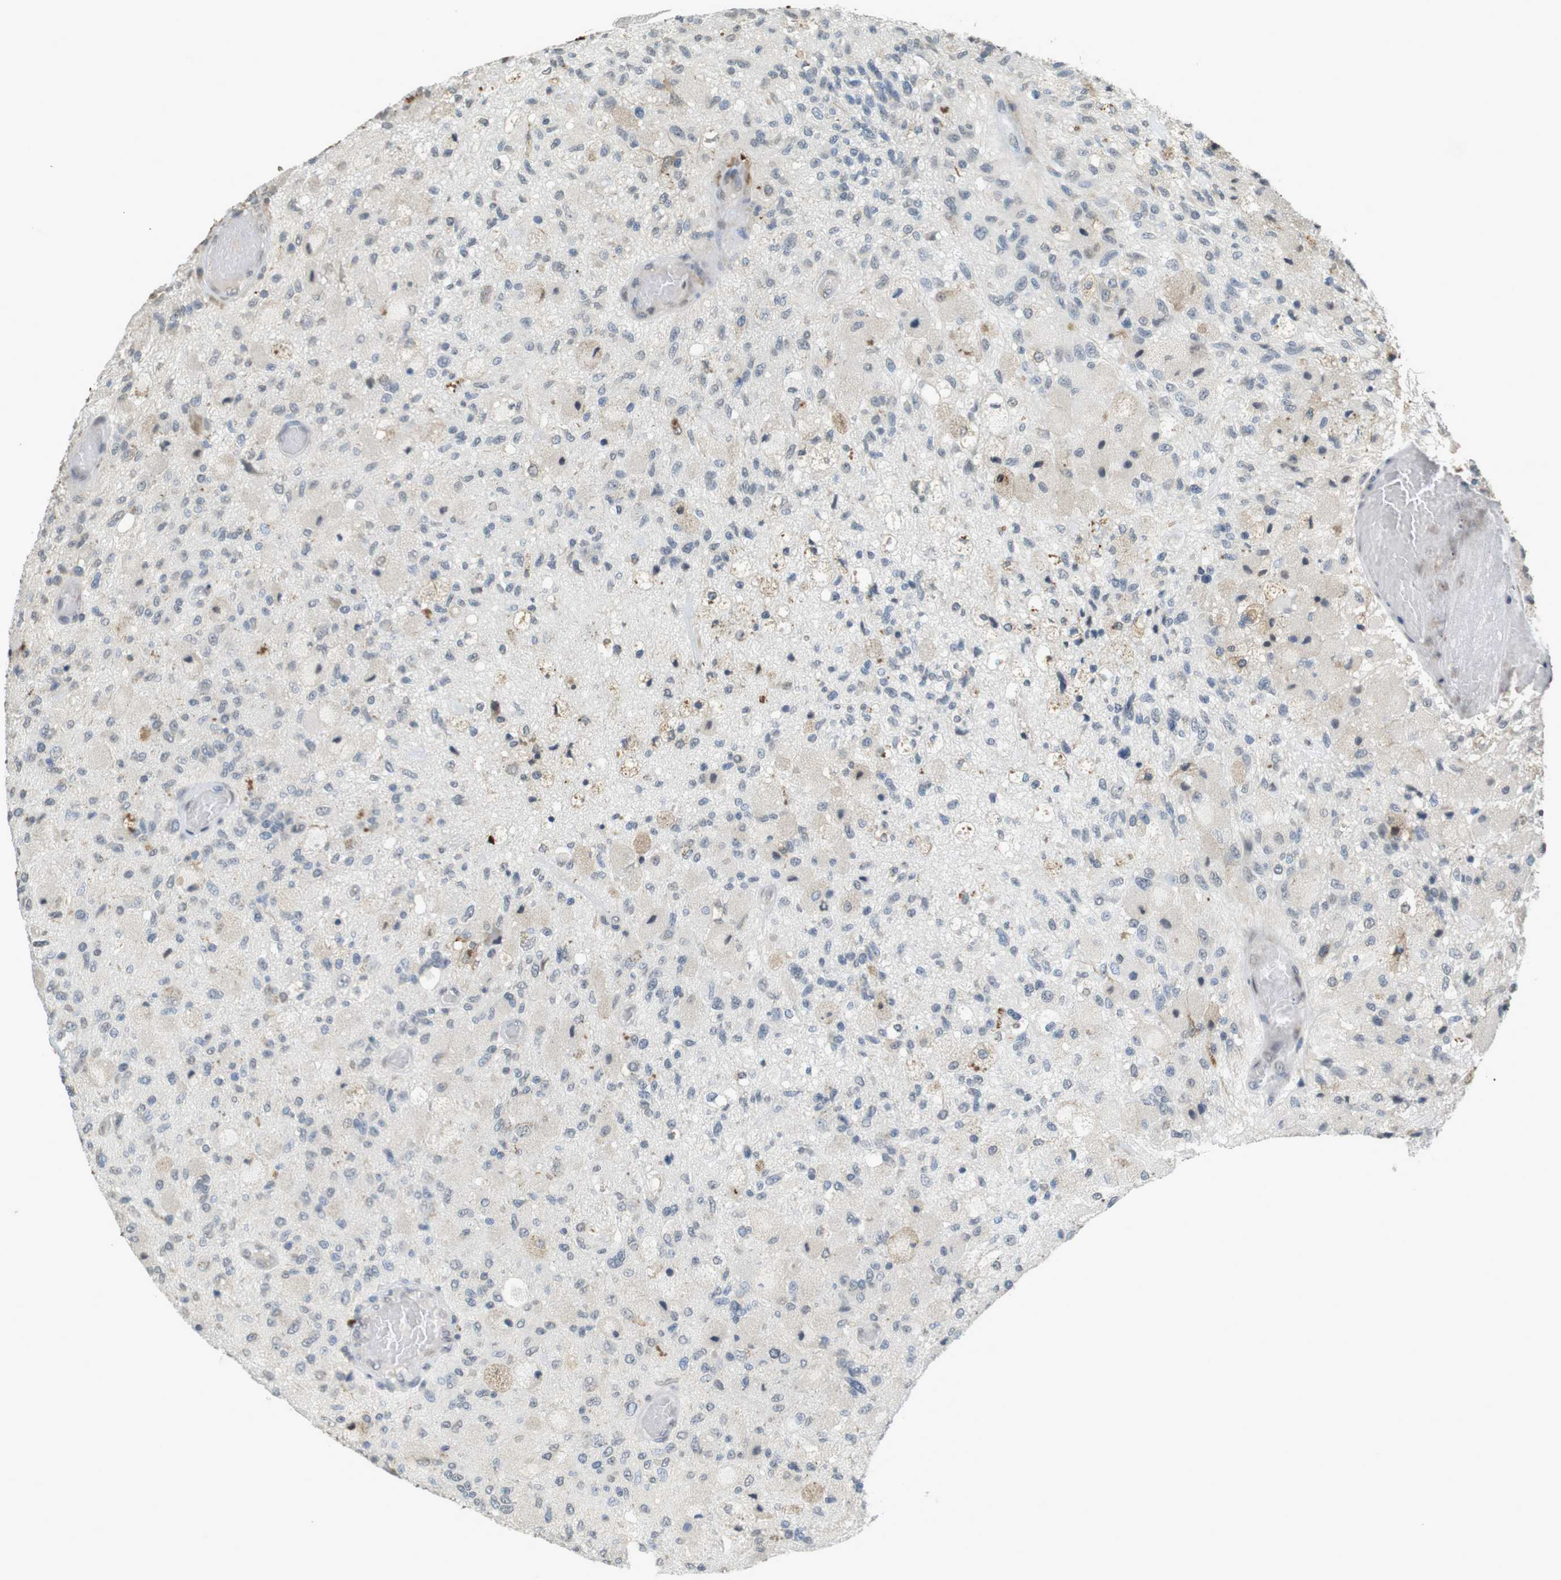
{"staining": {"intensity": "negative", "quantity": "none", "location": "none"}, "tissue": "glioma", "cell_type": "Tumor cells", "image_type": "cancer", "snomed": [{"axis": "morphology", "description": "Normal tissue, NOS"}, {"axis": "morphology", "description": "Glioma, malignant, High grade"}, {"axis": "topography", "description": "Cerebral cortex"}], "caption": "Glioma was stained to show a protein in brown. There is no significant positivity in tumor cells. (Brightfield microscopy of DAB (3,3'-diaminobenzidine) immunohistochemistry (IHC) at high magnification).", "gene": "FZD10", "patient": {"sex": "male", "age": 77}}